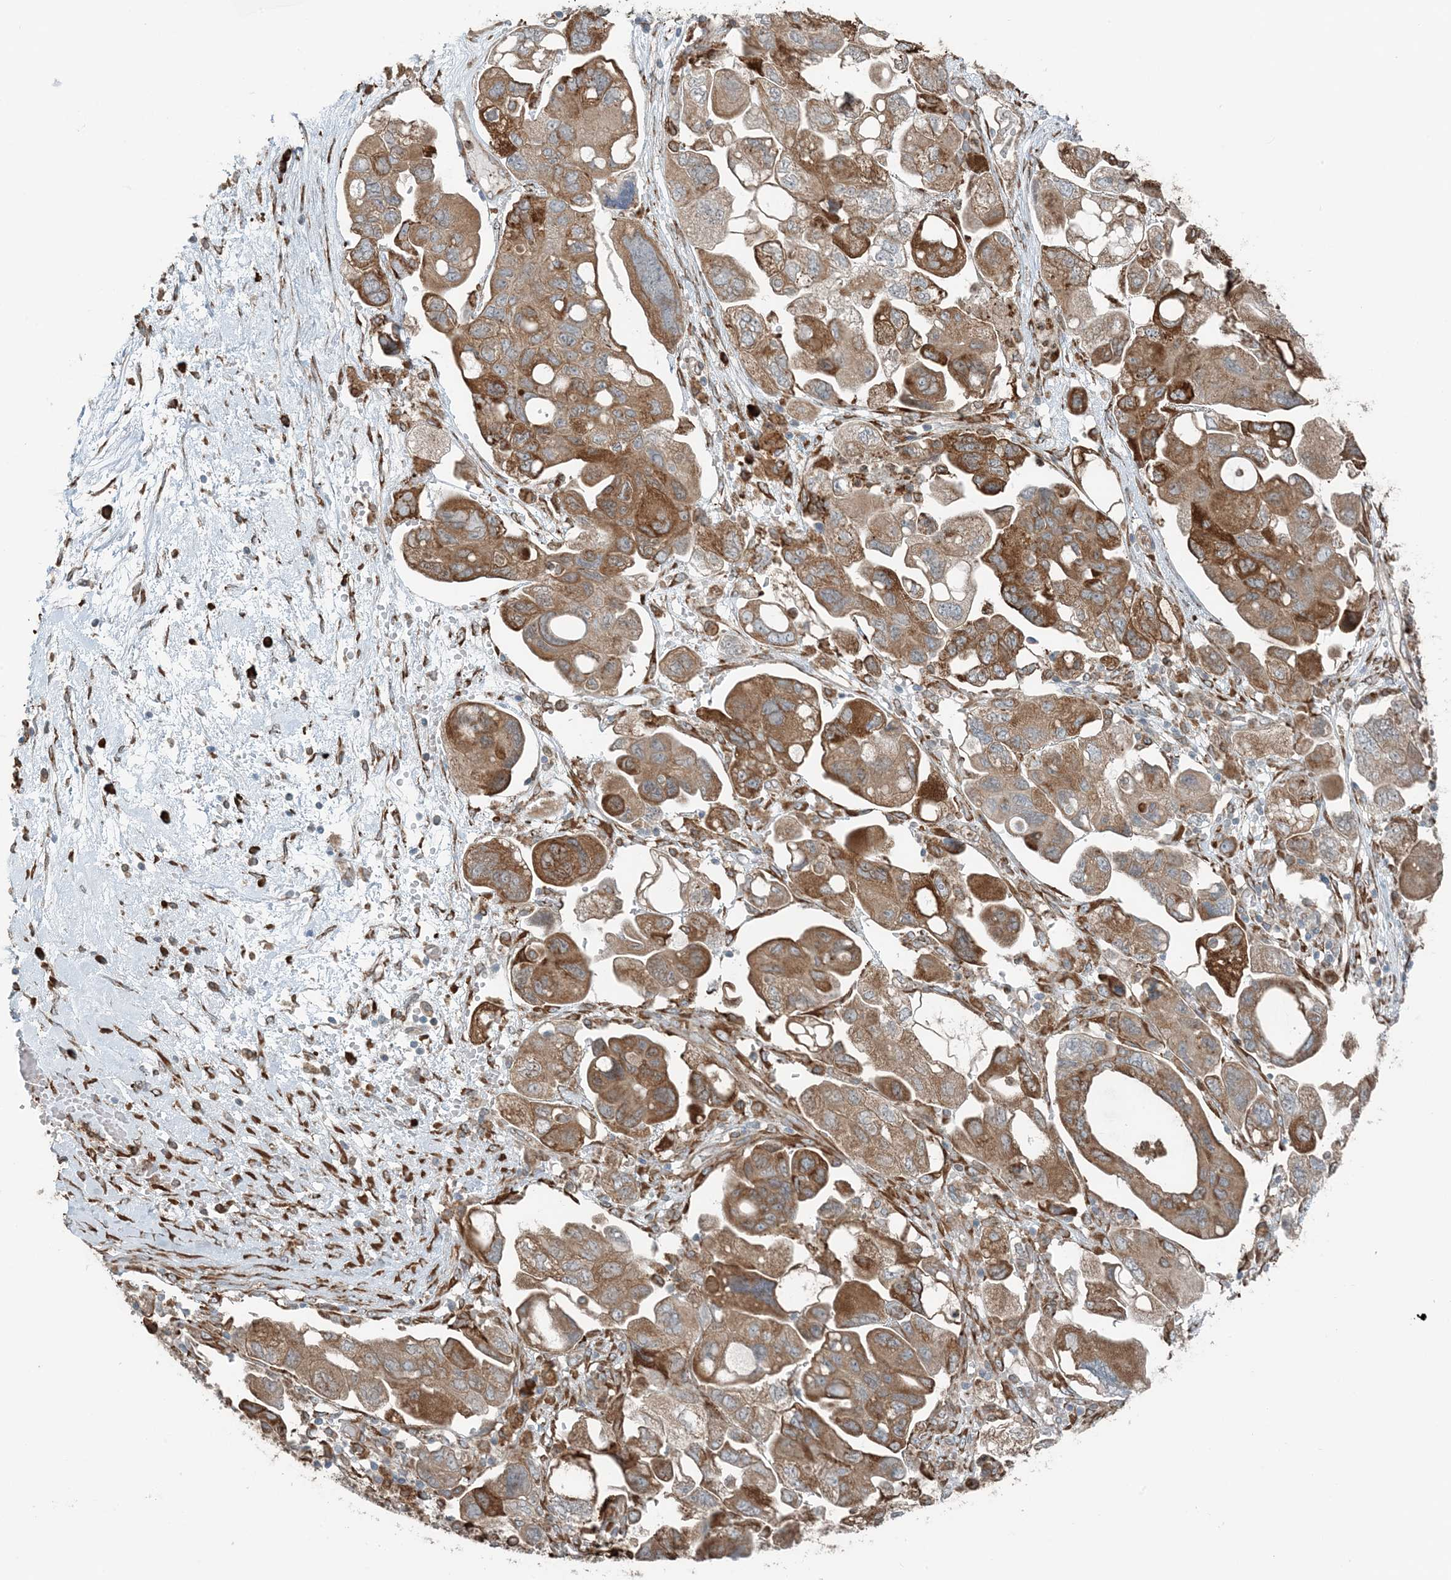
{"staining": {"intensity": "moderate", "quantity": ">75%", "location": "cytoplasmic/membranous"}, "tissue": "ovarian cancer", "cell_type": "Tumor cells", "image_type": "cancer", "snomed": [{"axis": "morphology", "description": "Carcinoma, NOS"}, {"axis": "morphology", "description": "Cystadenocarcinoma, serous, NOS"}, {"axis": "topography", "description": "Ovary"}], "caption": "Ovarian cancer (serous cystadenocarcinoma) stained with a protein marker reveals moderate staining in tumor cells.", "gene": "CERKL", "patient": {"sex": "female", "age": 69}}